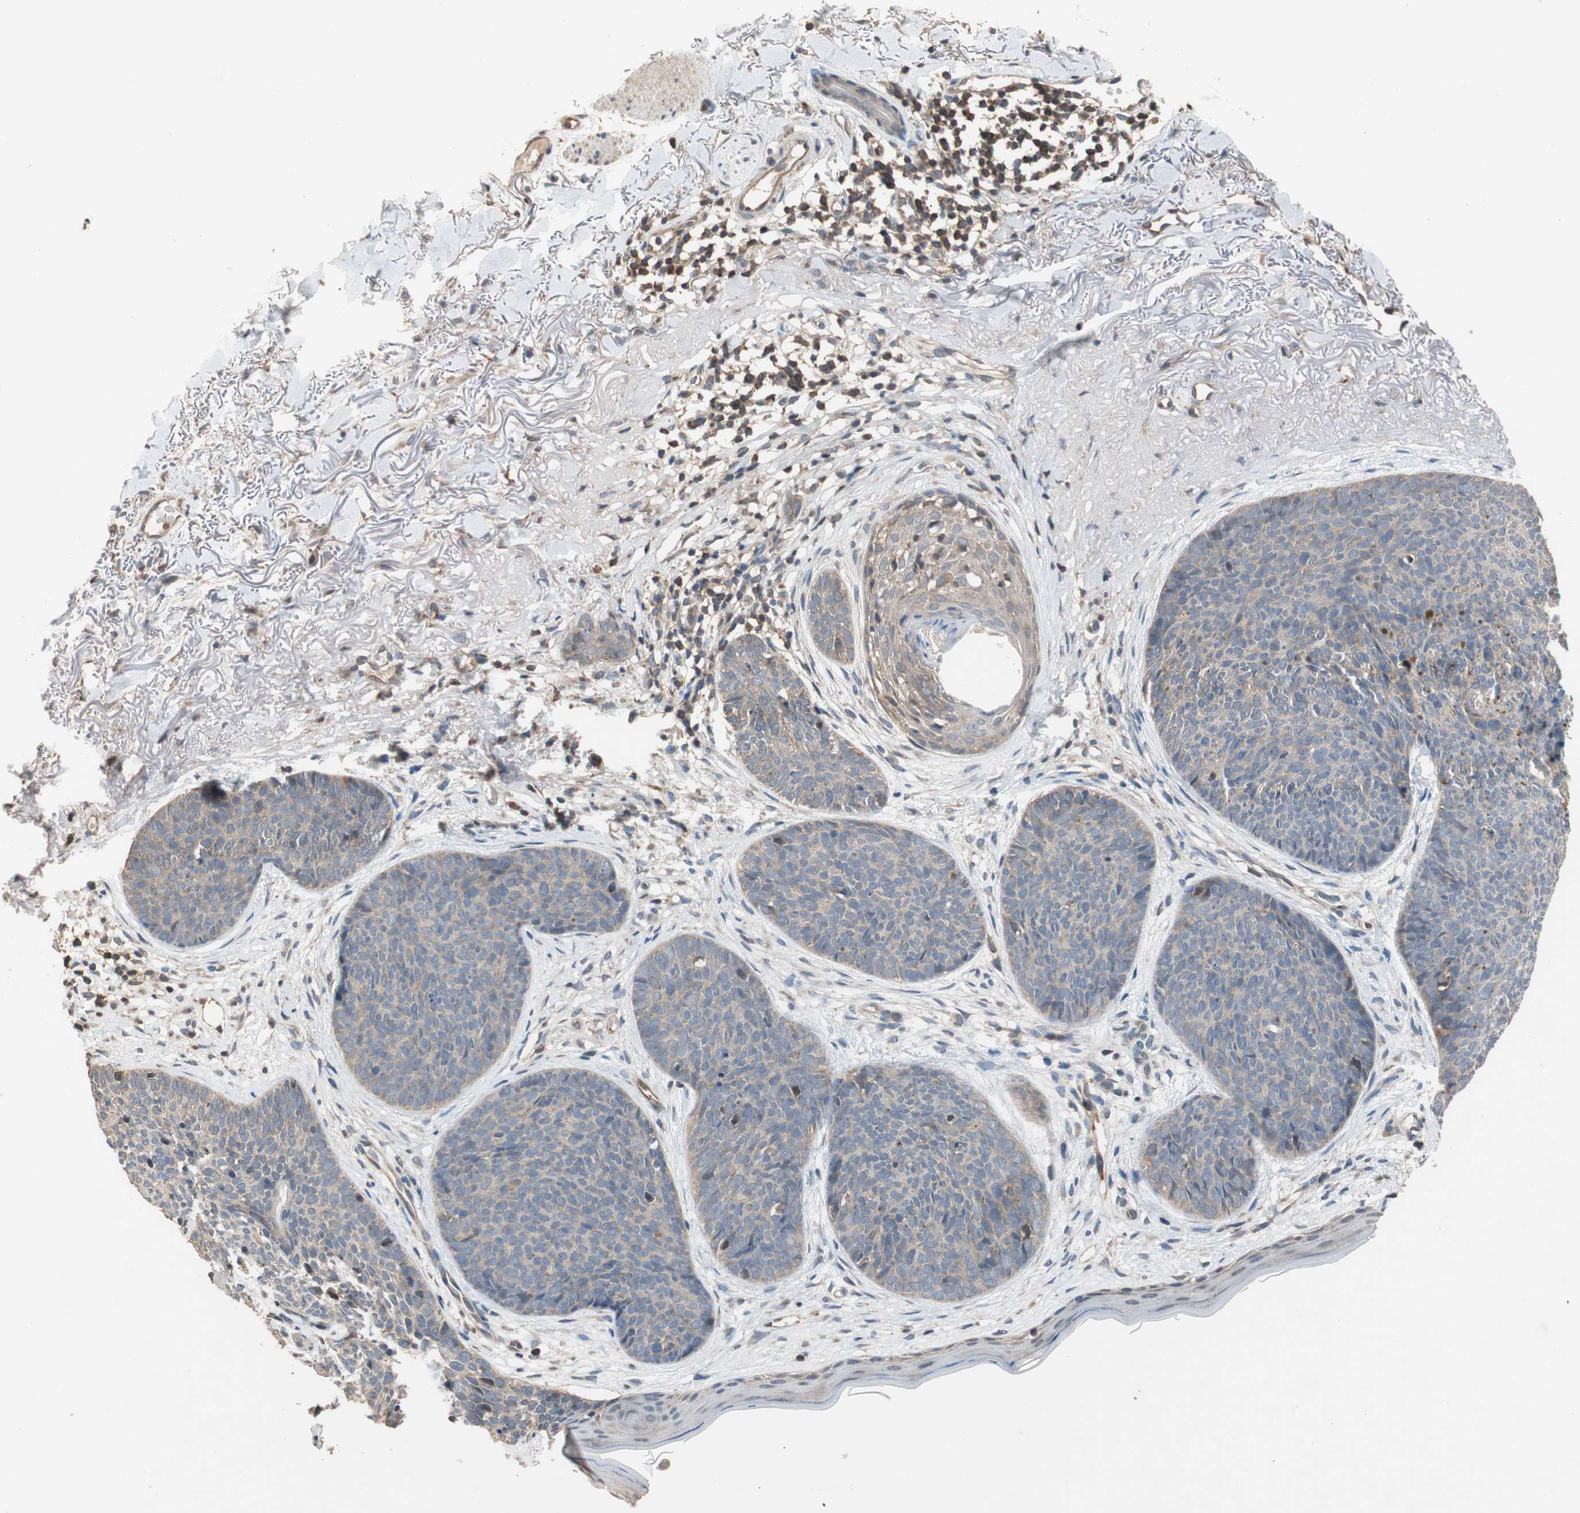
{"staining": {"intensity": "moderate", "quantity": ">75%", "location": "cytoplasmic/membranous"}, "tissue": "skin cancer", "cell_type": "Tumor cells", "image_type": "cancer", "snomed": [{"axis": "morphology", "description": "Normal tissue, NOS"}, {"axis": "morphology", "description": "Basal cell carcinoma"}, {"axis": "topography", "description": "Skin"}], "caption": "Tumor cells show medium levels of moderate cytoplasmic/membranous staining in approximately >75% of cells in skin cancer (basal cell carcinoma).", "gene": "MAP4K2", "patient": {"sex": "female", "age": 70}}